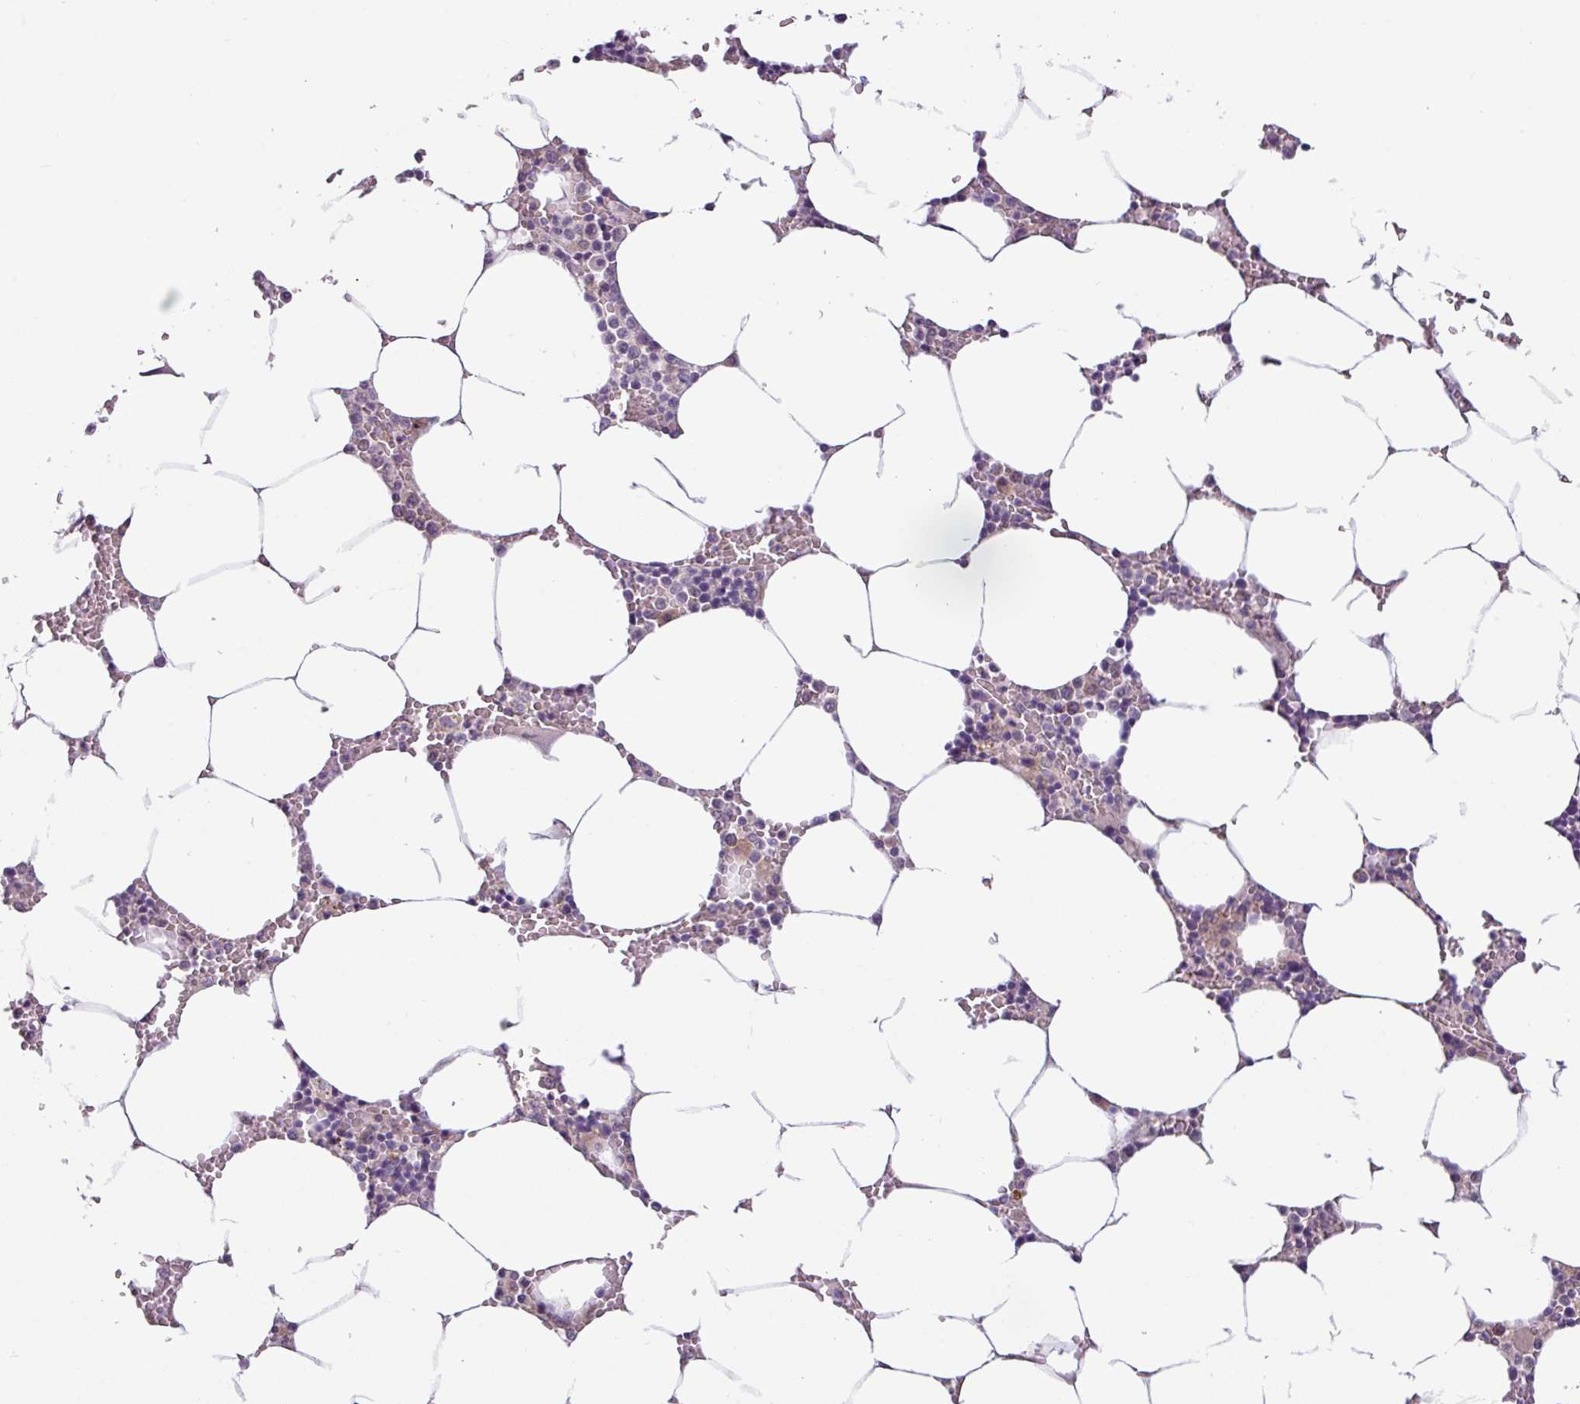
{"staining": {"intensity": "negative", "quantity": "none", "location": "none"}, "tissue": "bone marrow", "cell_type": "Hematopoietic cells", "image_type": "normal", "snomed": [{"axis": "morphology", "description": "Normal tissue, NOS"}, {"axis": "topography", "description": "Bone marrow"}], "caption": "Immunohistochemical staining of unremarkable human bone marrow shows no significant staining in hematopoietic cells.", "gene": "C20orf27", "patient": {"sex": "male", "age": 70}}